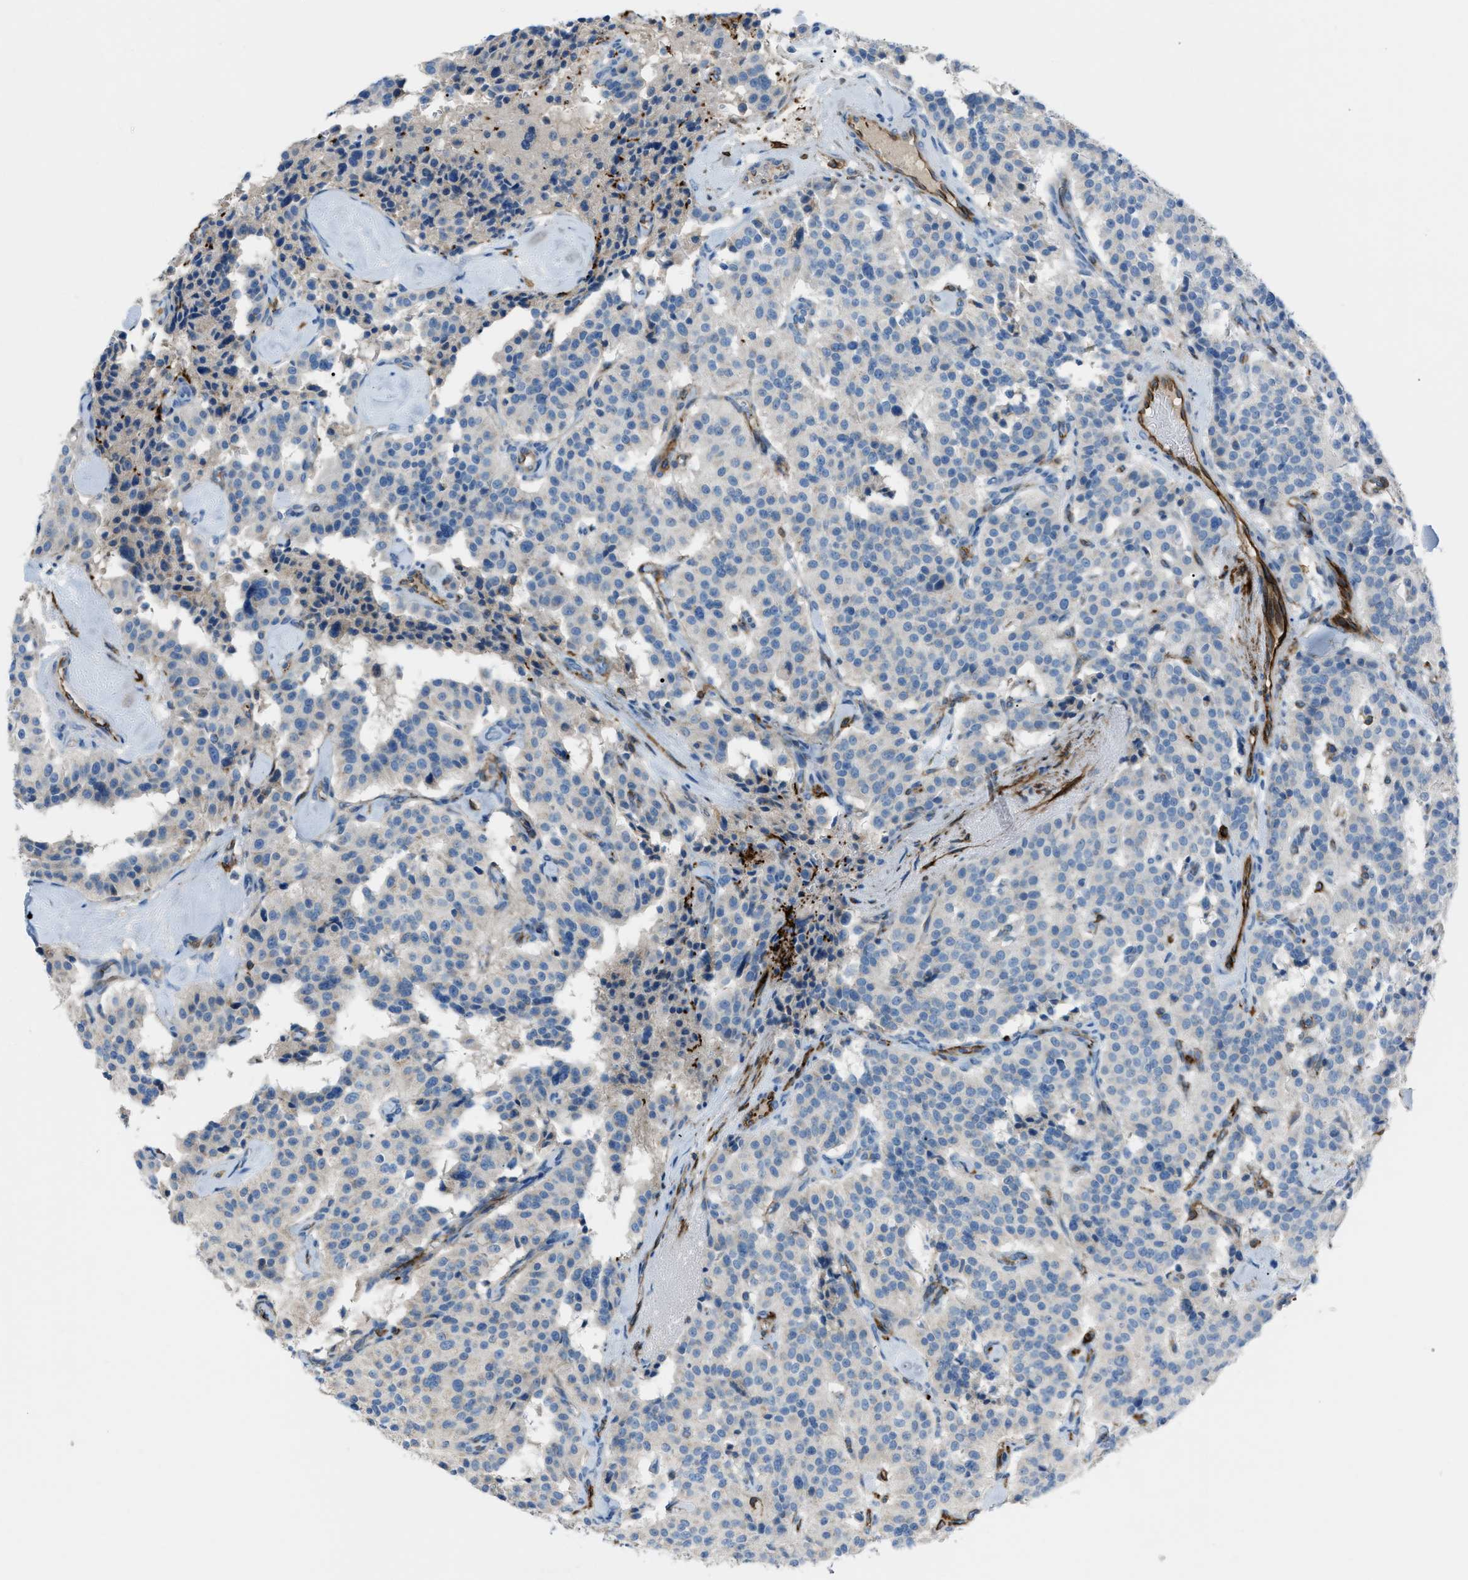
{"staining": {"intensity": "negative", "quantity": "none", "location": "none"}, "tissue": "carcinoid", "cell_type": "Tumor cells", "image_type": "cancer", "snomed": [{"axis": "morphology", "description": "Carcinoid, malignant, NOS"}, {"axis": "topography", "description": "Lung"}], "caption": "The immunohistochemistry (IHC) histopathology image has no significant positivity in tumor cells of carcinoid (malignant) tissue.", "gene": "SLC22A15", "patient": {"sex": "male", "age": 30}}